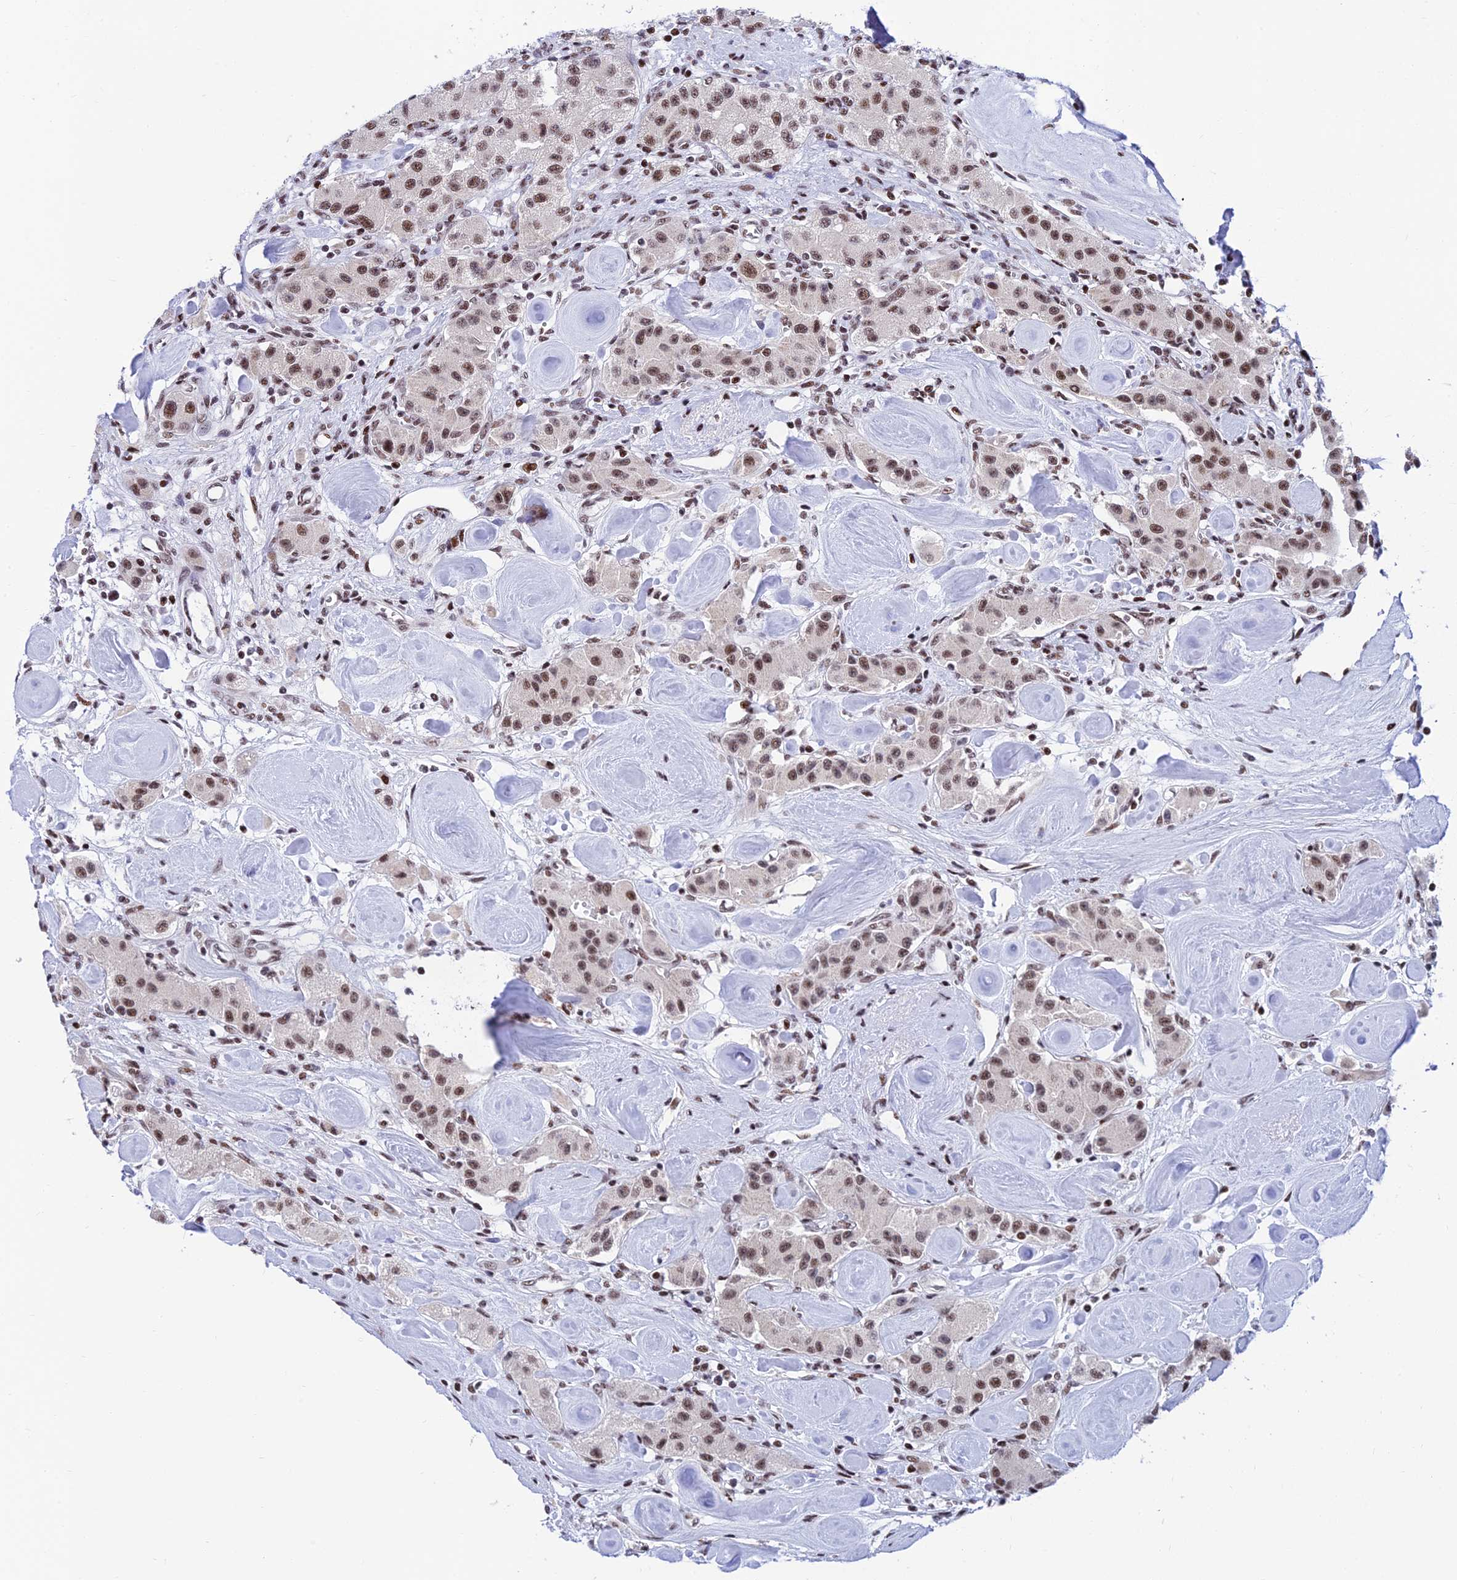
{"staining": {"intensity": "weak", "quantity": ">75%", "location": "nuclear"}, "tissue": "carcinoid", "cell_type": "Tumor cells", "image_type": "cancer", "snomed": [{"axis": "morphology", "description": "Carcinoid, malignant, NOS"}, {"axis": "topography", "description": "Pancreas"}], "caption": "High-magnification brightfield microscopy of malignant carcinoid stained with DAB (brown) and counterstained with hematoxylin (blue). tumor cells exhibit weak nuclear expression is identified in about>75% of cells.", "gene": "USP22", "patient": {"sex": "male", "age": 41}}